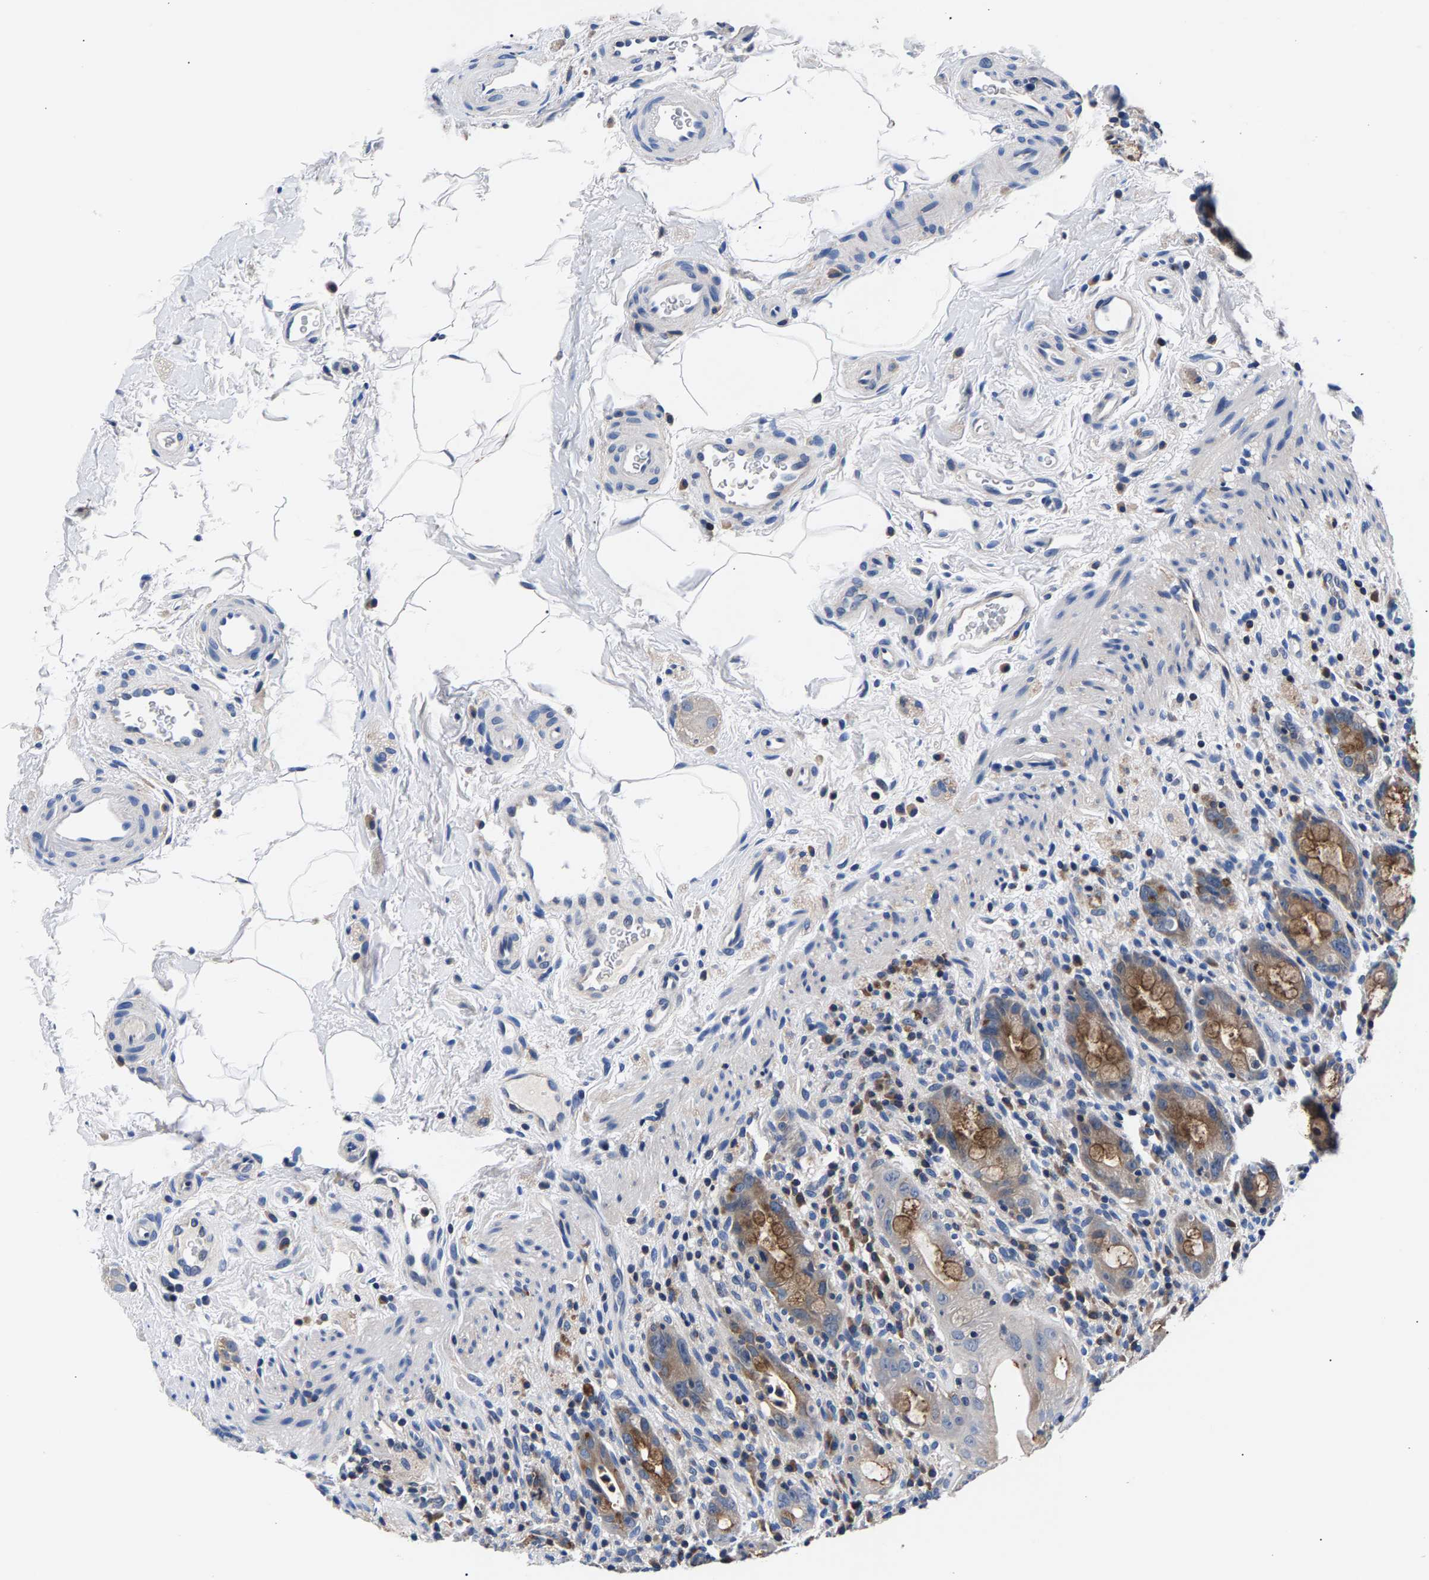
{"staining": {"intensity": "moderate", "quantity": "25%-75%", "location": "cytoplasmic/membranous"}, "tissue": "rectum", "cell_type": "Glandular cells", "image_type": "normal", "snomed": [{"axis": "morphology", "description": "Normal tissue, NOS"}, {"axis": "topography", "description": "Rectum"}], "caption": "Immunohistochemistry (DAB (3,3'-diaminobenzidine)) staining of benign human rectum exhibits moderate cytoplasmic/membranous protein expression in approximately 25%-75% of glandular cells. The staining was performed using DAB (3,3'-diaminobenzidine), with brown indicating positive protein expression. Nuclei are stained blue with hematoxylin.", "gene": "PHF24", "patient": {"sex": "male", "age": 44}}